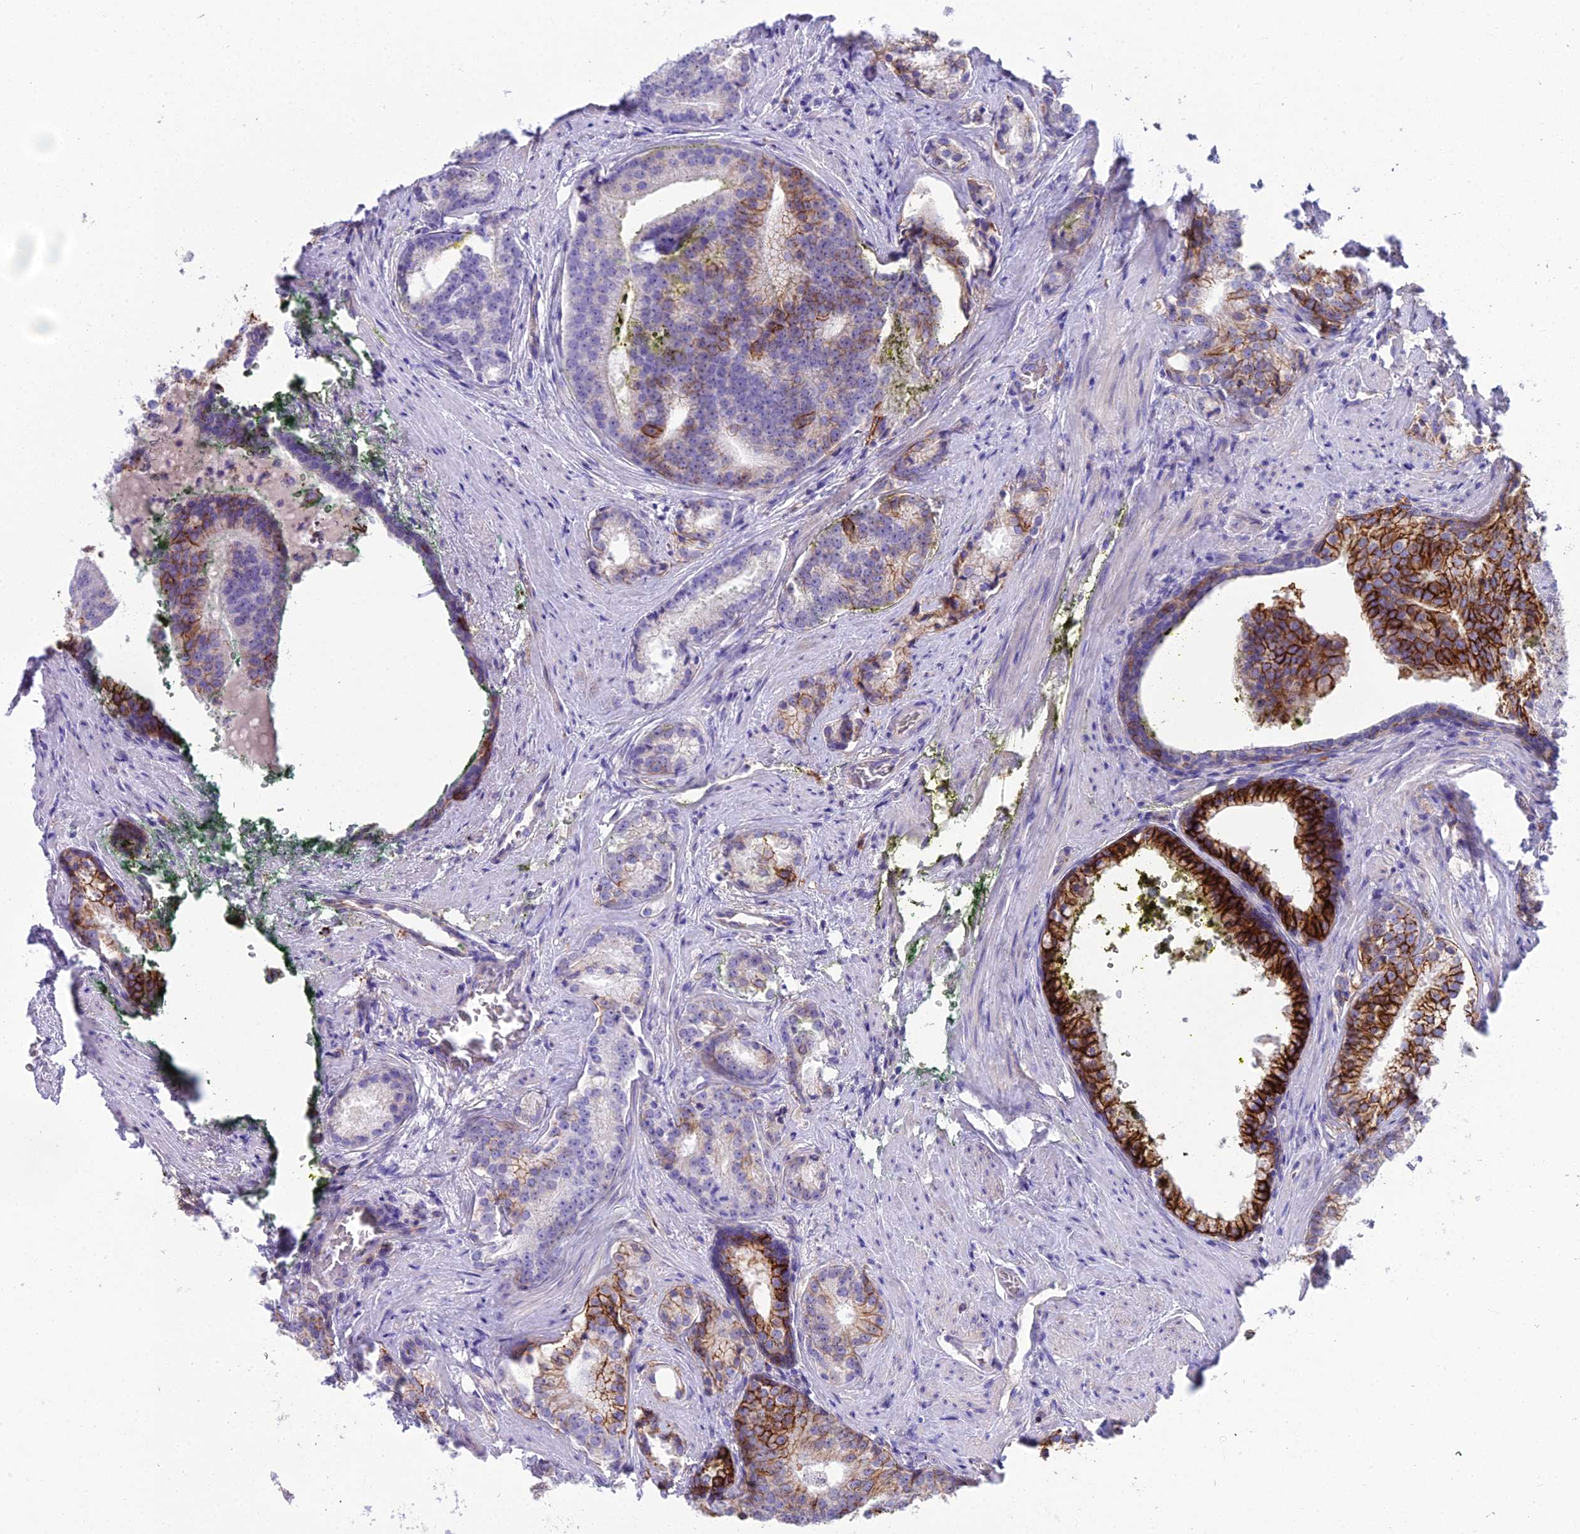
{"staining": {"intensity": "moderate", "quantity": "<25%", "location": "cytoplasmic/membranous"}, "tissue": "prostate cancer", "cell_type": "Tumor cells", "image_type": "cancer", "snomed": [{"axis": "morphology", "description": "Adenocarcinoma, Low grade"}, {"axis": "topography", "description": "Prostate"}], "caption": "Immunohistochemical staining of prostate low-grade adenocarcinoma demonstrates moderate cytoplasmic/membranous protein staining in about <25% of tumor cells. Nuclei are stained in blue.", "gene": "OR1Q1", "patient": {"sex": "male", "age": 71}}